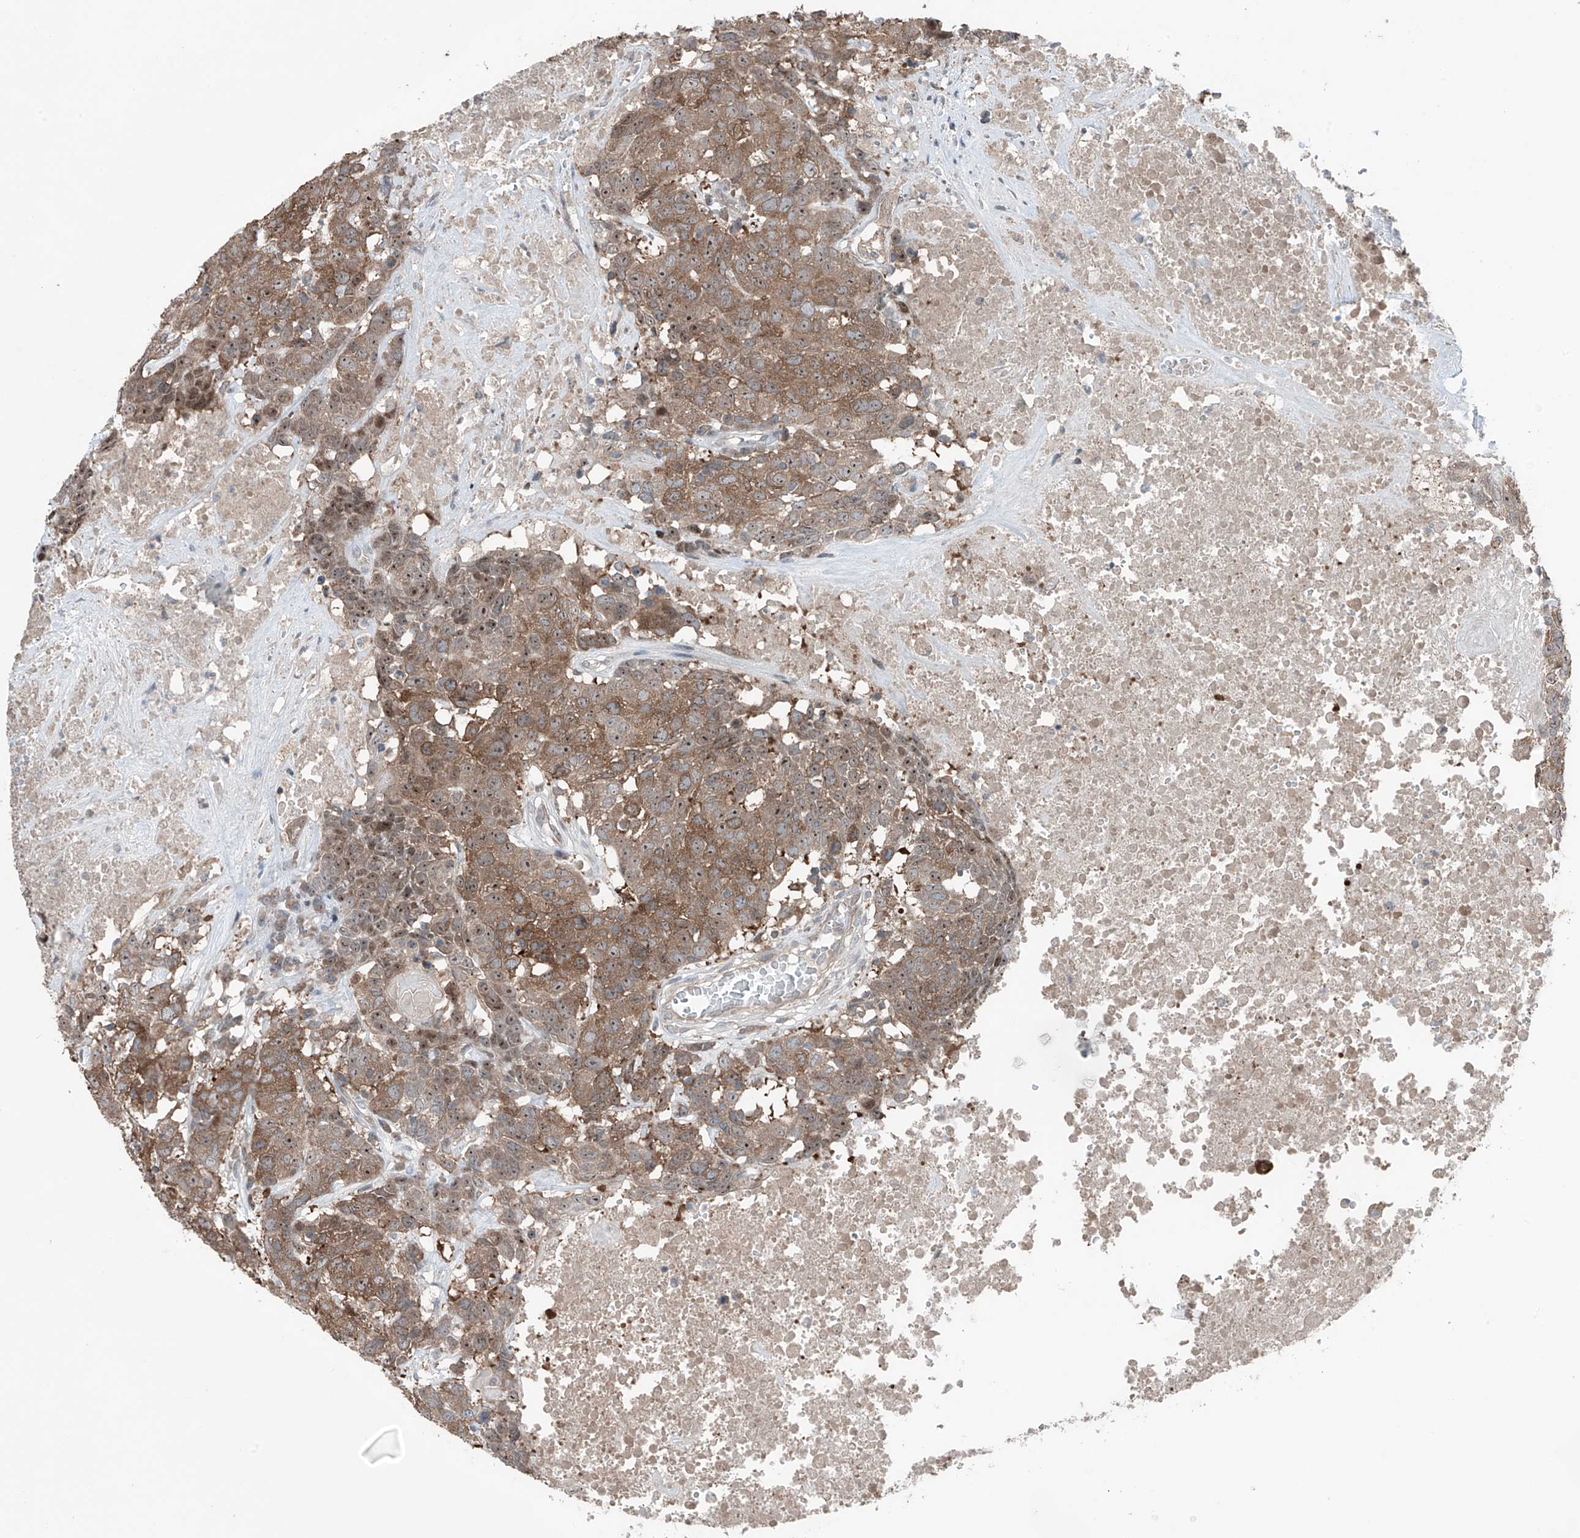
{"staining": {"intensity": "moderate", "quantity": ">75%", "location": "cytoplasmic/membranous,nuclear"}, "tissue": "head and neck cancer", "cell_type": "Tumor cells", "image_type": "cancer", "snomed": [{"axis": "morphology", "description": "Squamous cell carcinoma, NOS"}, {"axis": "topography", "description": "Head-Neck"}], "caption": "A micrograph of head and neck cancer stained for a protein demonstrates moderate cytoplasmic/membranous and nuclear brown staining in tumor cells.", "gene": "TXNDC9", "patient": {"sex": "male", "age": 66}}